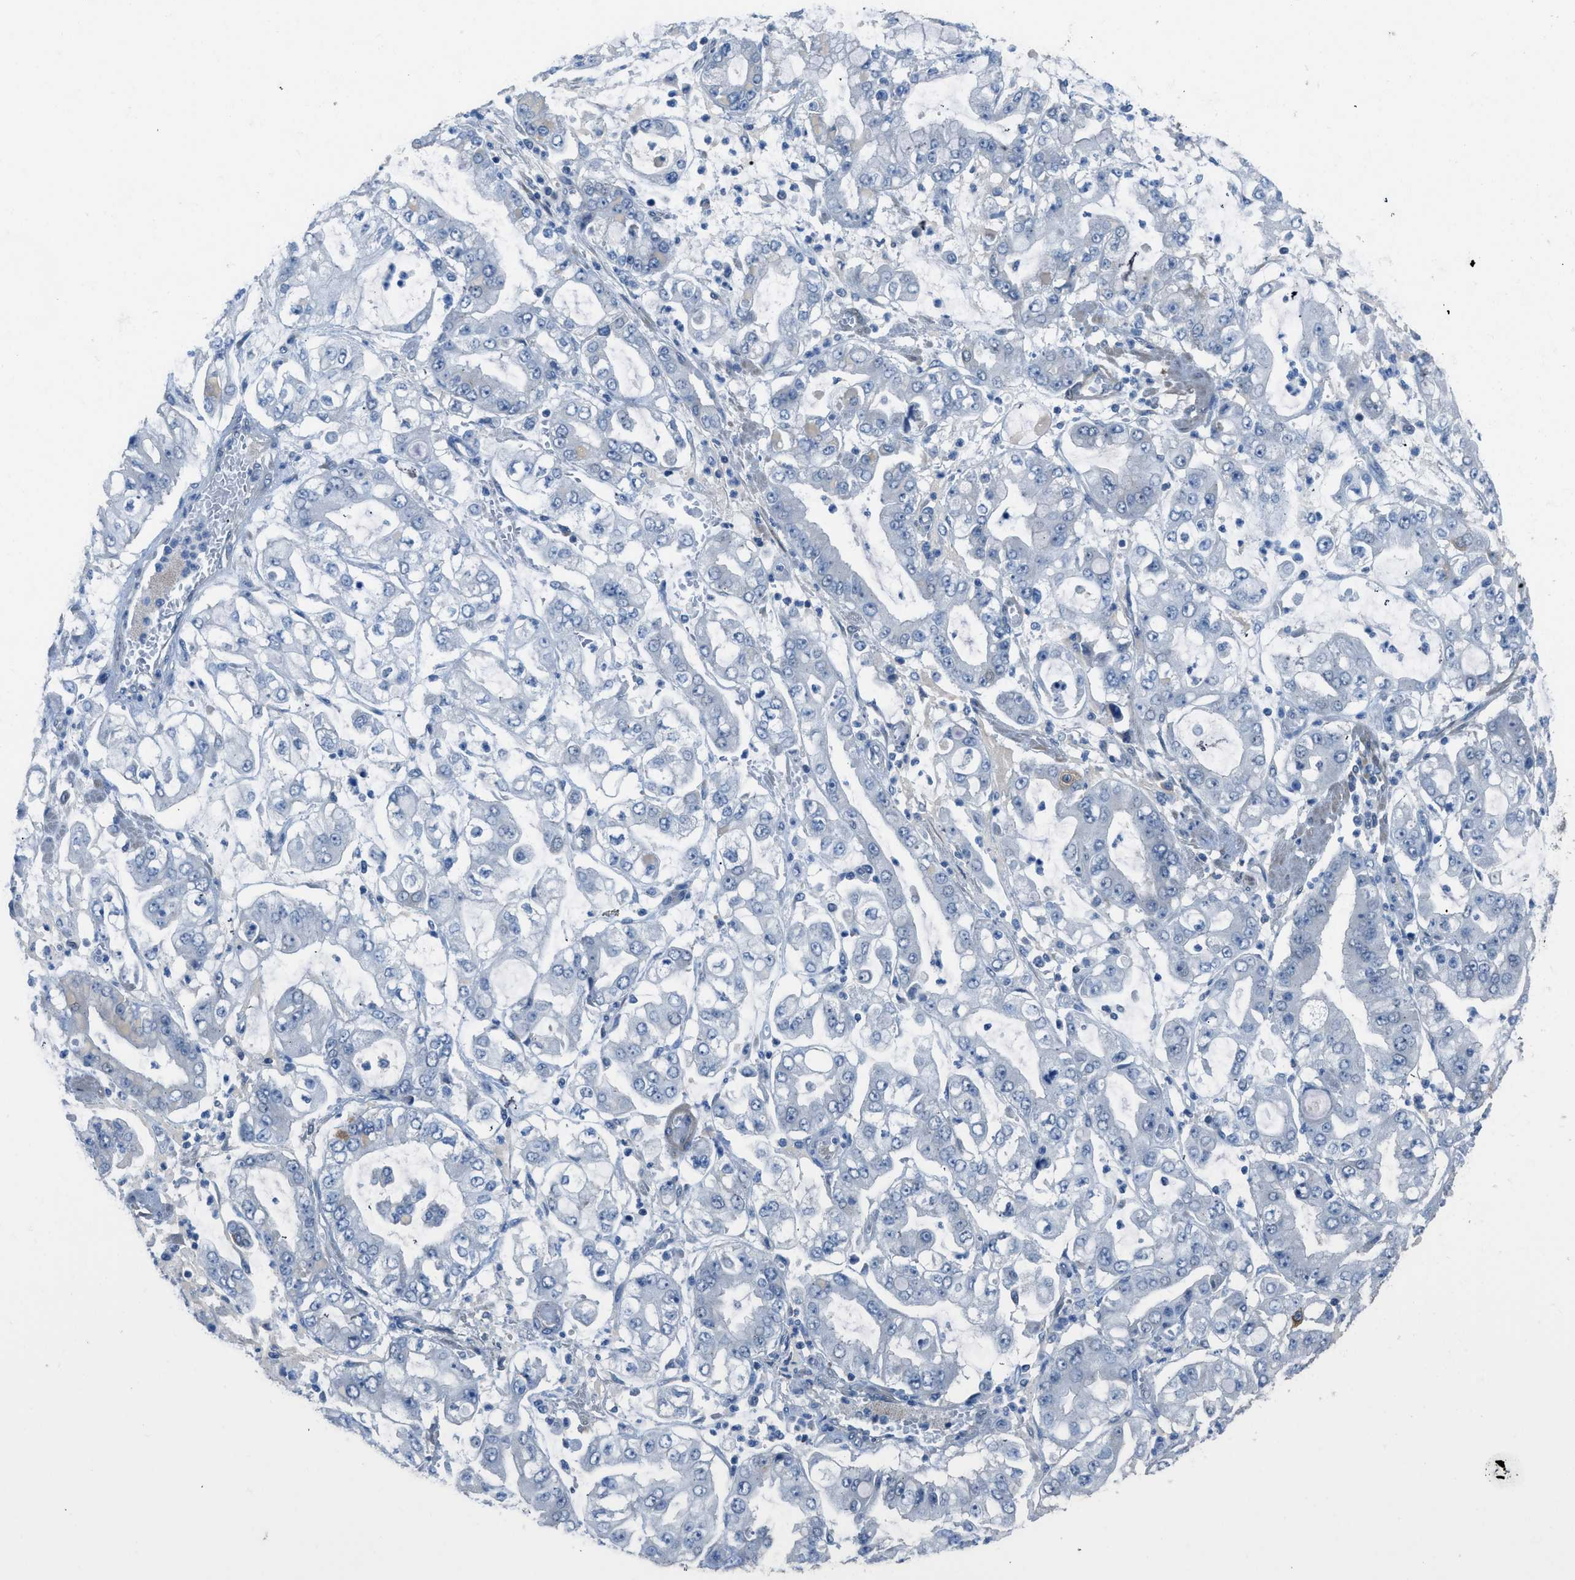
{"staining": {"intensity": "negative", "quantity": "none", "location": "none"}, "tissue": "stomach cancer", "cell_type": "Tumor cells", "image_type": "cancer", "snomed": [{"axis": "morphology", "description": "Adenocarcinoma, NOS"}, {"axis": "topography", "description": "Stomach"}], "caption": "Tumor cells show no significant protein staining in stomach cancer.", "gene": "TIMD4", "patient": {"sex": "male", "age": 76}}